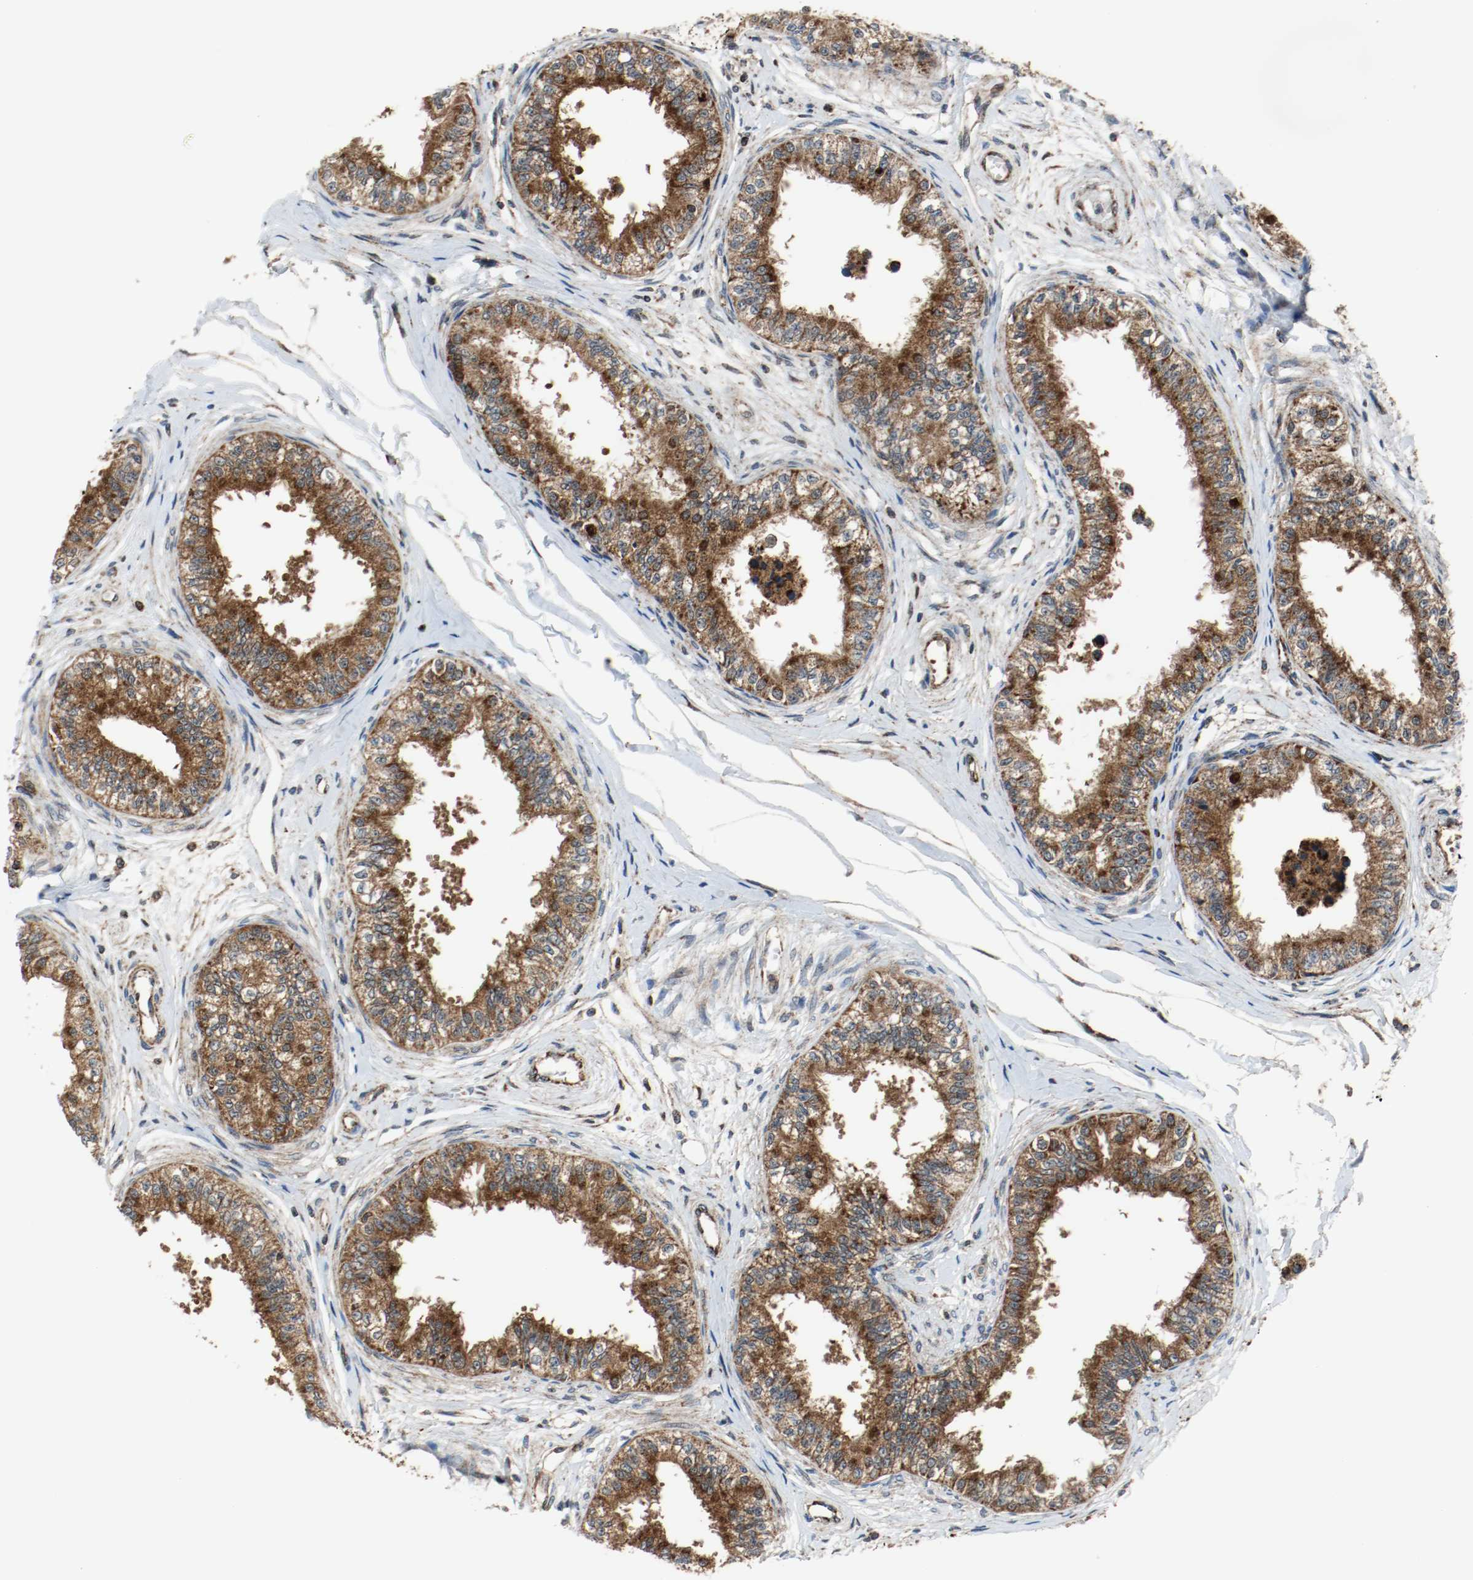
{"staining": {"intensity": "moderate", "quantity": ">75%", "location": "cytoplasmic/membranous"}, "tissue": "epididymis", "cell_type": "Glandular cells", "image_type": "normal", "snomed": [{"axis": "morphology", "description": "Normal tissue, NOS"}, {"axis": "morphology", "description": "Adenocarcinoma, metastatic, NOS"}, {"axis": "topography", "description": "Testis"}, {"axis": "topography", "description": "Epididymis"}], "caption": "Normal epididymis displays moderate cytoplasmic/membranous staining in about >75% of glandular cells (DAB IHC, brown staining for protein, blue staining for nuclei)..", "gene": "TXNRD1", "patient": {"sex": "male", "age": 26}}